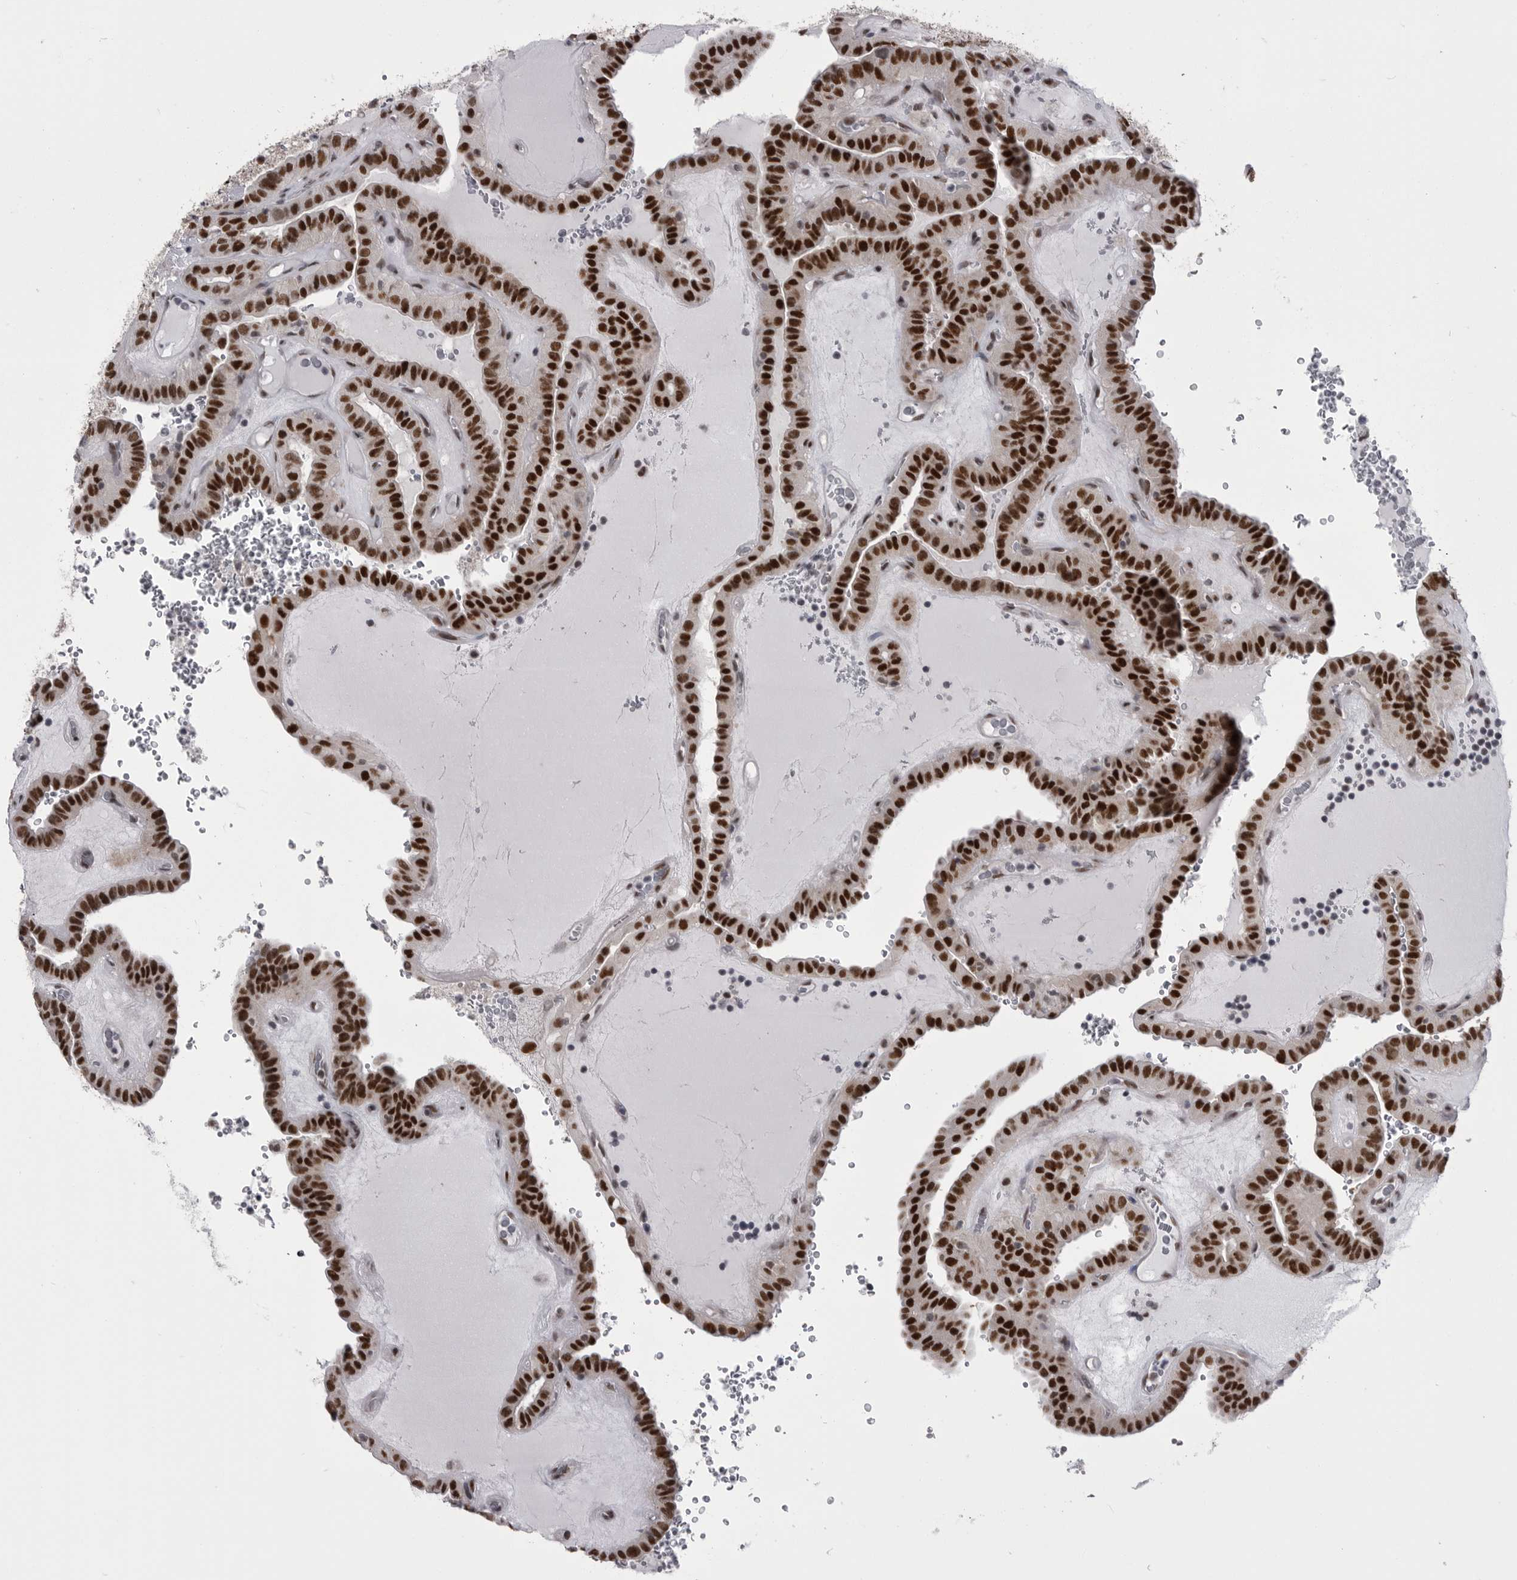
{"staining": {"intensity": "strong", "quantity": ">75%", "location": "nuclear"}, "tissue": "thyroid cancer", "cell_type": "Tumor cells", "image_type": "cancer", "snomed": [{"axis": "morphology", "description": "Papillary adenocarcinoma, NOS"}, {"axis": "topography", "description": "Thyroid gland"}], "caption": "Immunohistochemistry (IHC) (DAB) staining of thyroid cancer (papillary adenocarcinoma) reveals strong nuclear protein expression in approximately >75% of tumor cells.", "gene": "MEPCE", "patient": {"sex": "male", "age": 77}}